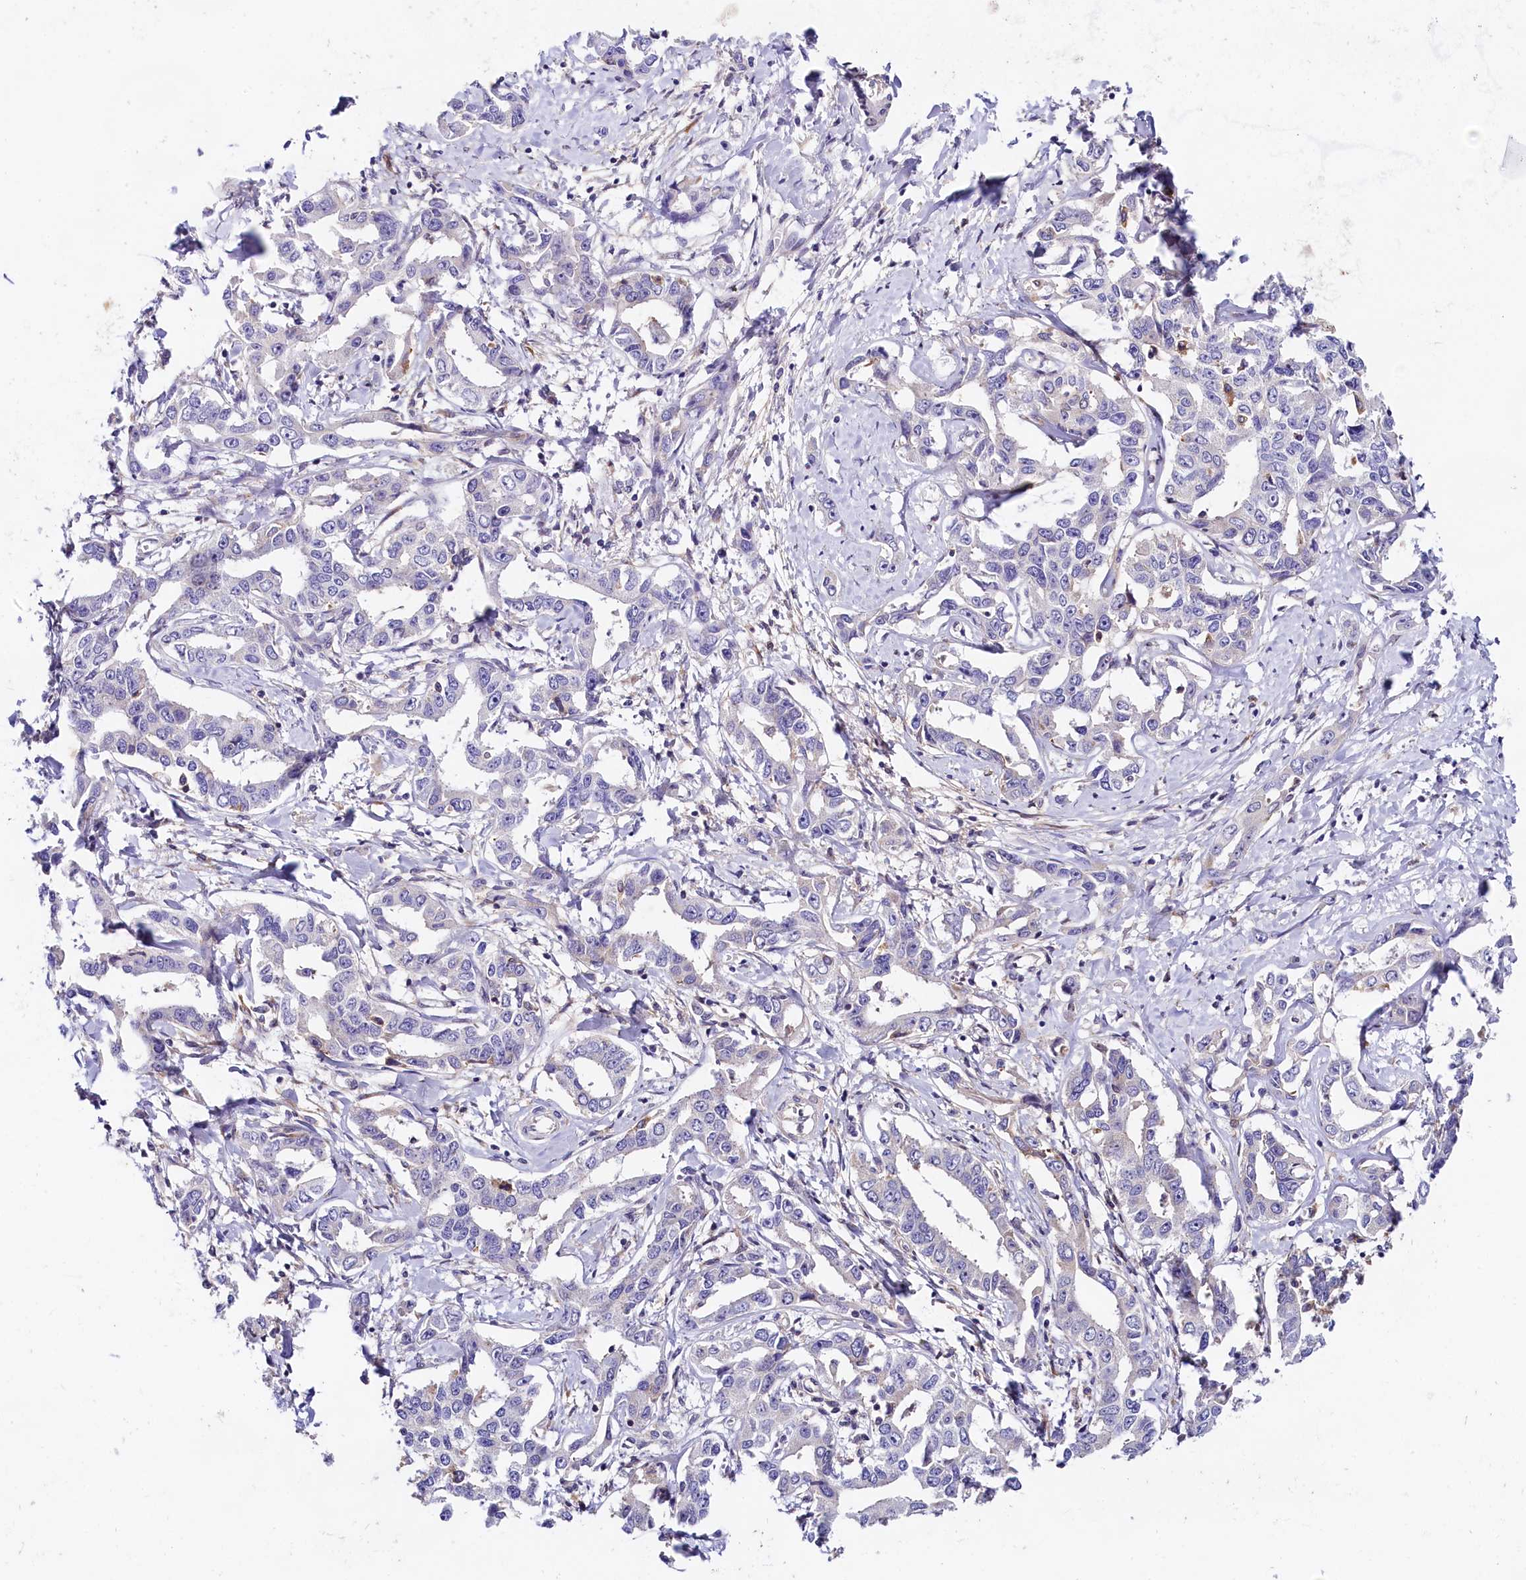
{"staining": {"intensity": "negative", "quantity": "none", "location": "none"}, "tissue": "liver cancer", "cell_type": "Tumor cells", "image_type": "cancer", "snomed": [{"axis": "morphology", "description": "Cholangiocarcinoma"}, {"axis": "topography", "description": "Liver"}], "caption": "Immunohistochemistry (IHC) photomicrograph of neoplastic tissue: human cholangiocarcinoma (liver) stained with DAB (3,3'-diaminobenzidine) displays no significant protein expression in tumor cells.", "gene": "OAS3", "patient": {"sex": "male", "age": 59}}